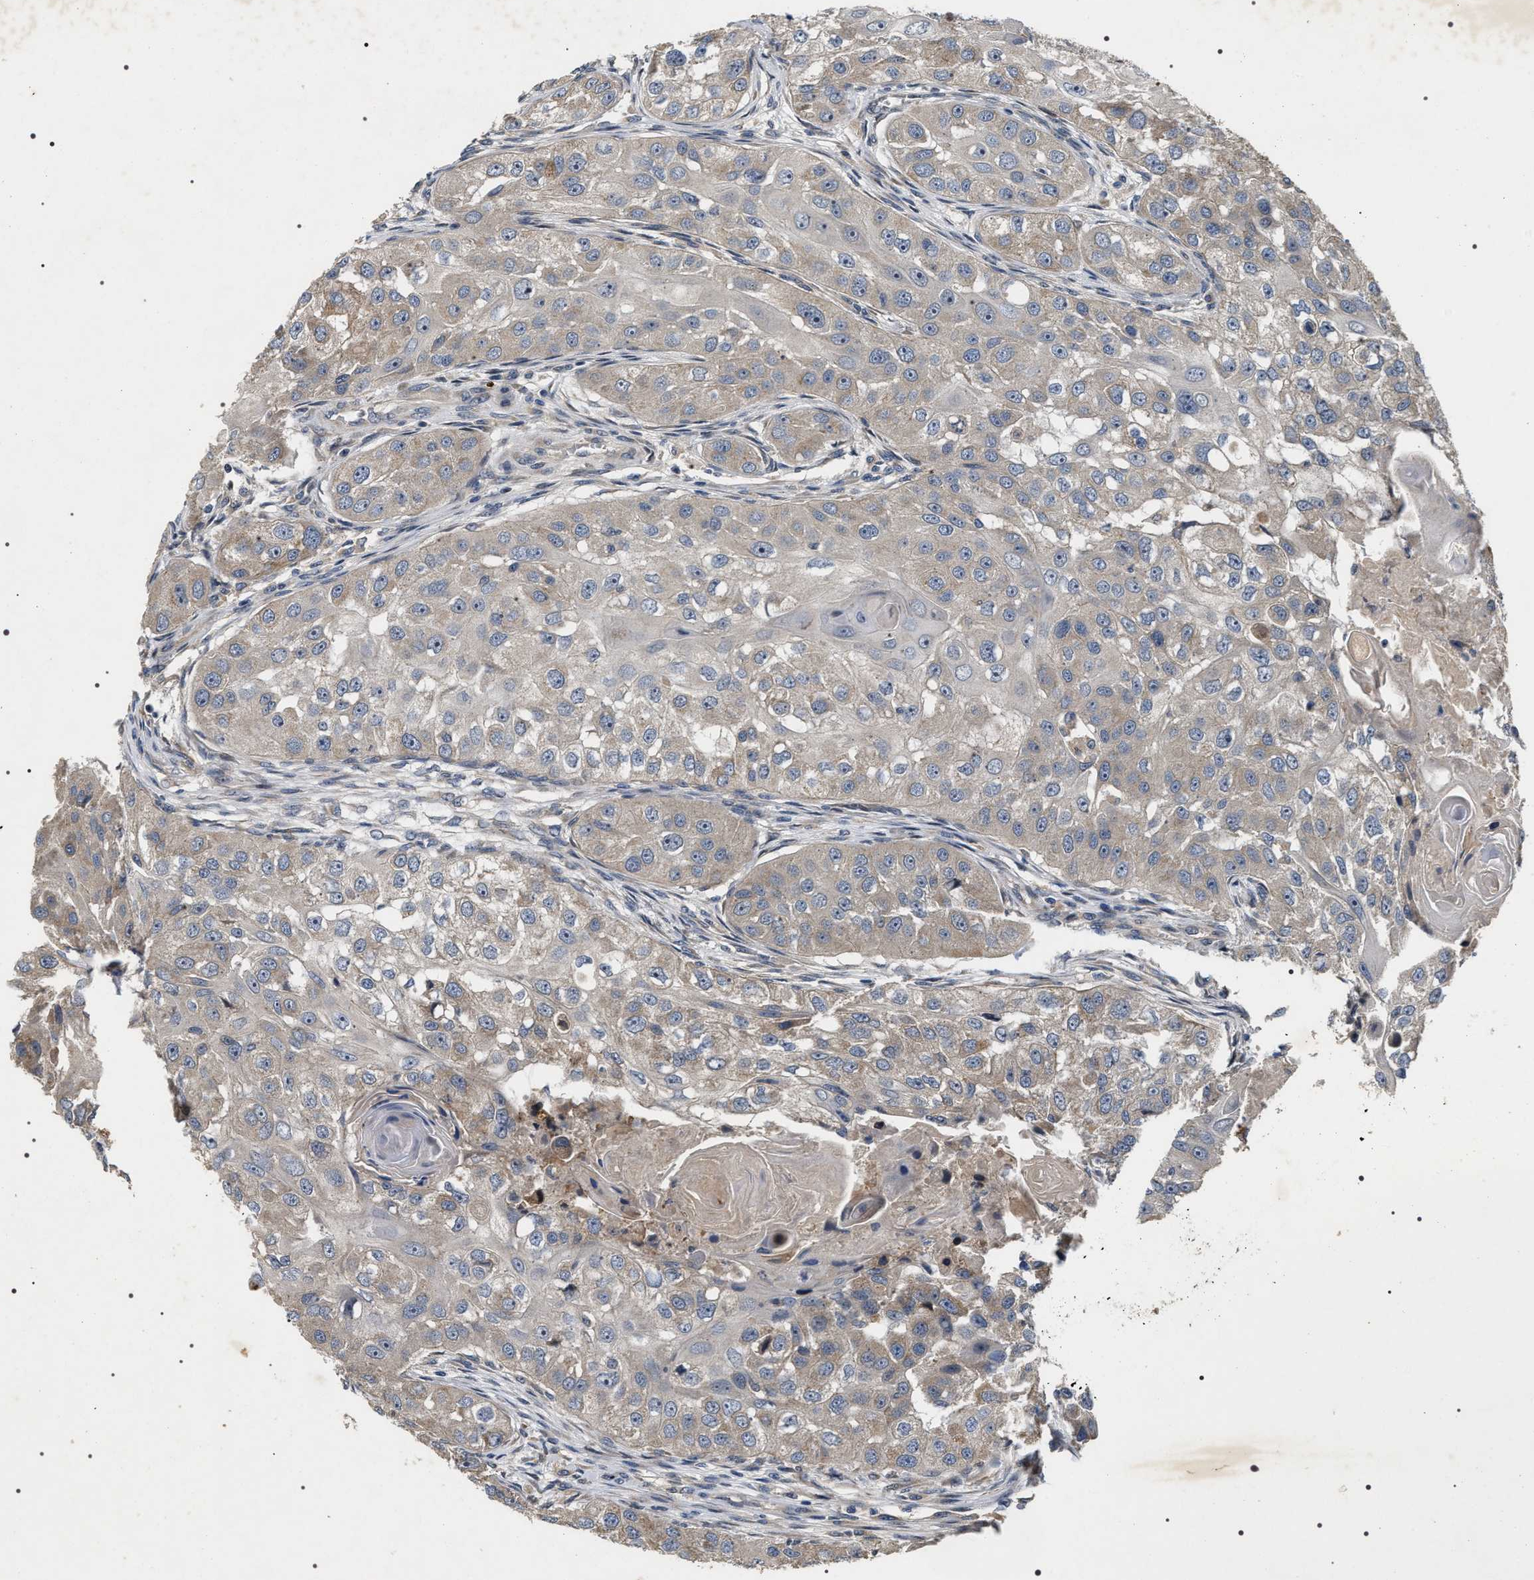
{"staining": {"intensity": "weak", "quantity": "25%-75%", "location": "cytoplasmic/membranous"}, "tissue": "head and neck cancer", "cell_type": "Tumor cells", "image_type": "cancer", "snomed": [{"axis": "morphology", "description": "Squamous cell carcinoma, NOS"}, {"axis": "morphology", "description": "Squamous cell carcinoma, metastatic, NOS"}, {"axis": "topography", "description": "Lymph node"}, {"axis": "topography", "description": "Salivary gland"}, {"axis": "topography", "description": "Head-Neck"}], "caption": "Immunohistochemical staining of human head and neck metastatic squamous cell carcinoma shows low levels of weak cytoplasmic/membranous expression in about 25%-75% of tumor cells.", "gene": "IFT81", "patient": {"sex": "female", "age": 74}}